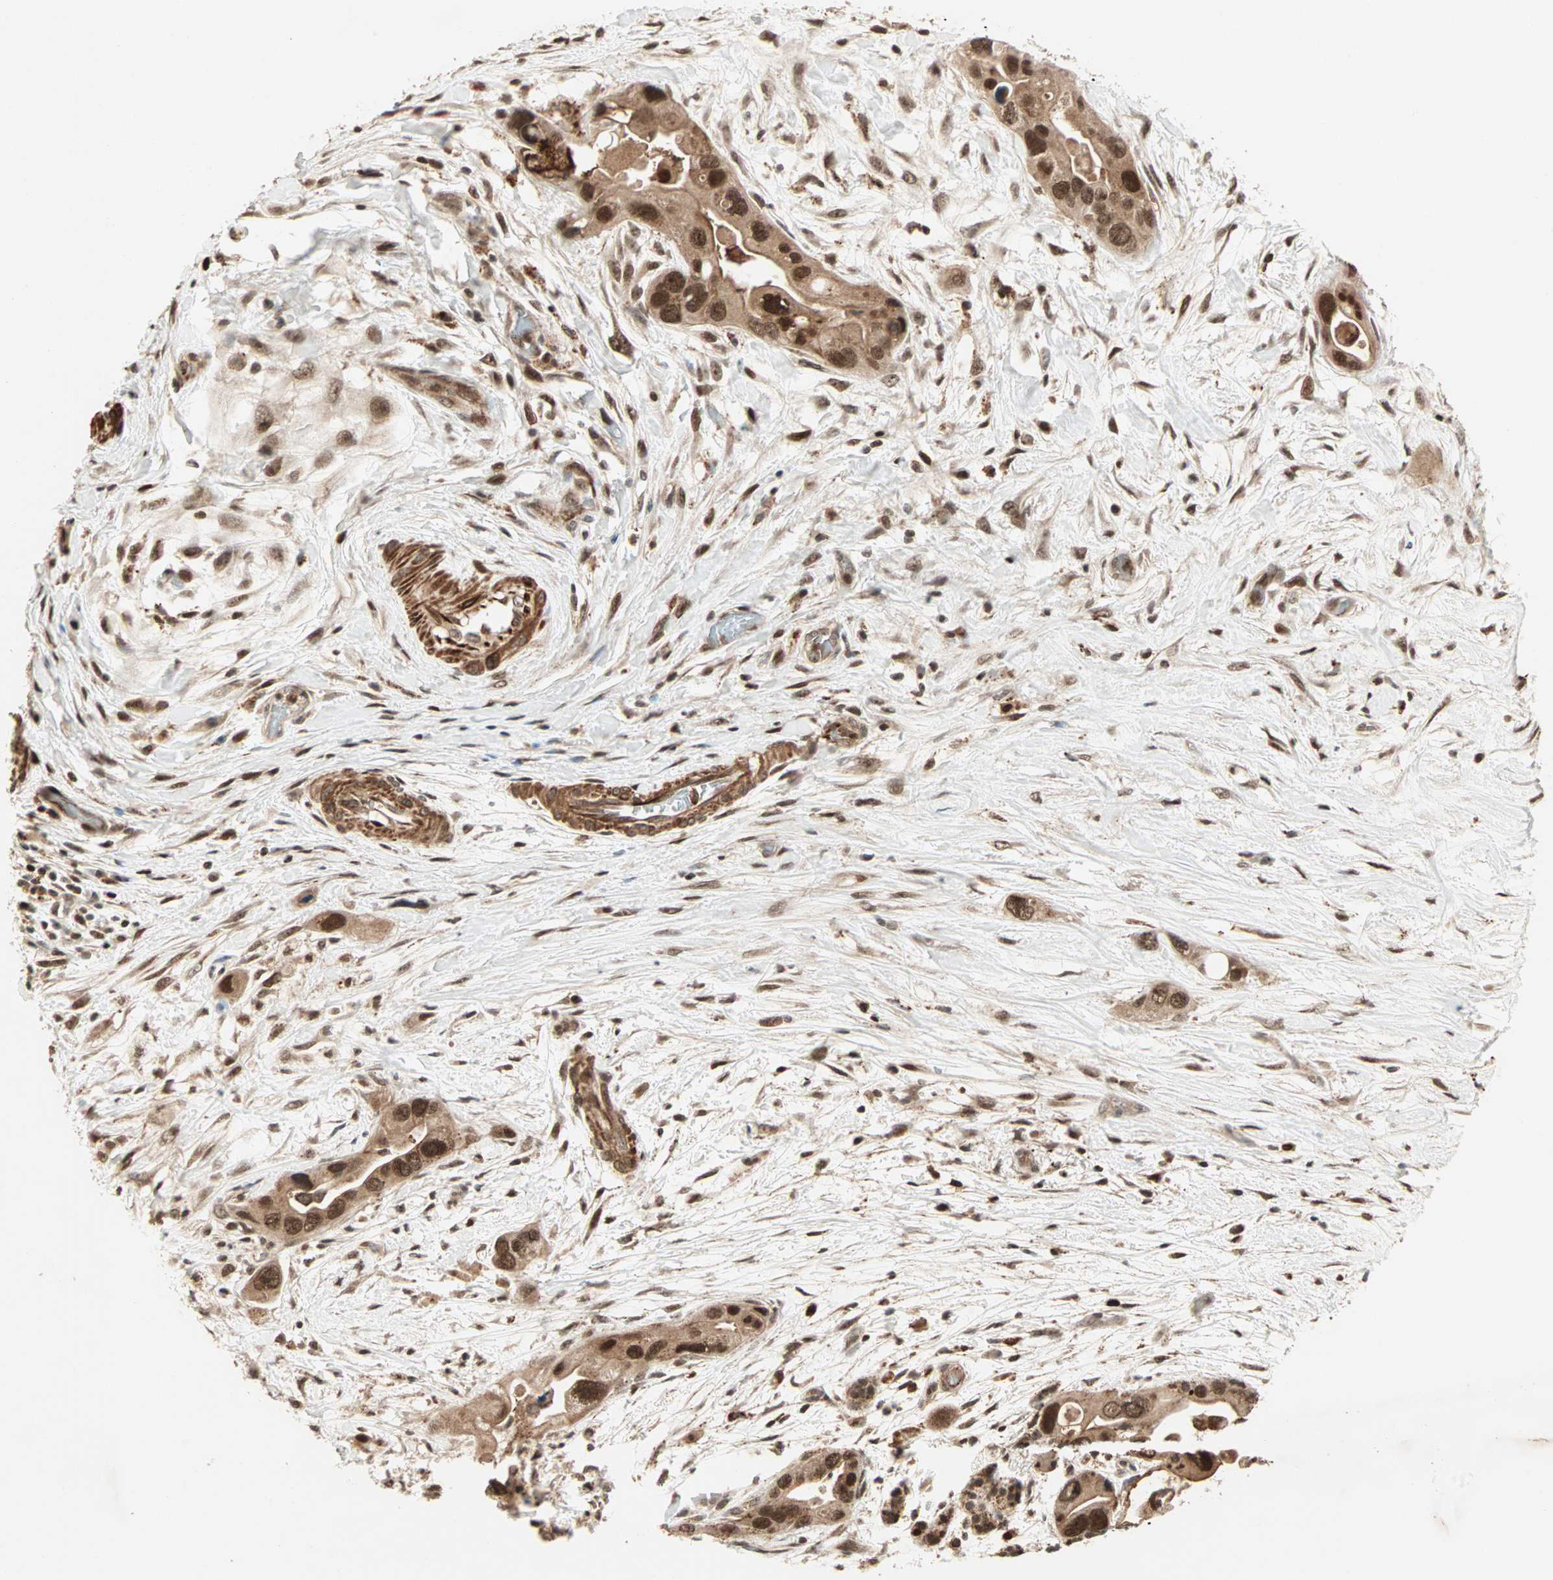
{"staining": {"intensity": "strong", "quantity": ">75%", "location": "cytoplasmic/membranous,nuclear"}, "tissue": "pancreatic cancer", "cell_type": "Tumor cells", "image_type": "cancer", "snomed": [{"axis": "morphology", "description": "Adenocarcinoma, NOS"}, {"axis": "topography", "description": "Pancreas"}], "caption": "Human pancreatic cancer stained with a brown dye shows strong cytoplasmic/membranous and nuclear positive expression in approximately >75% of tumor cells.", "gene": "ZBED9", "patient": {"sex": "female", "age": 77}}